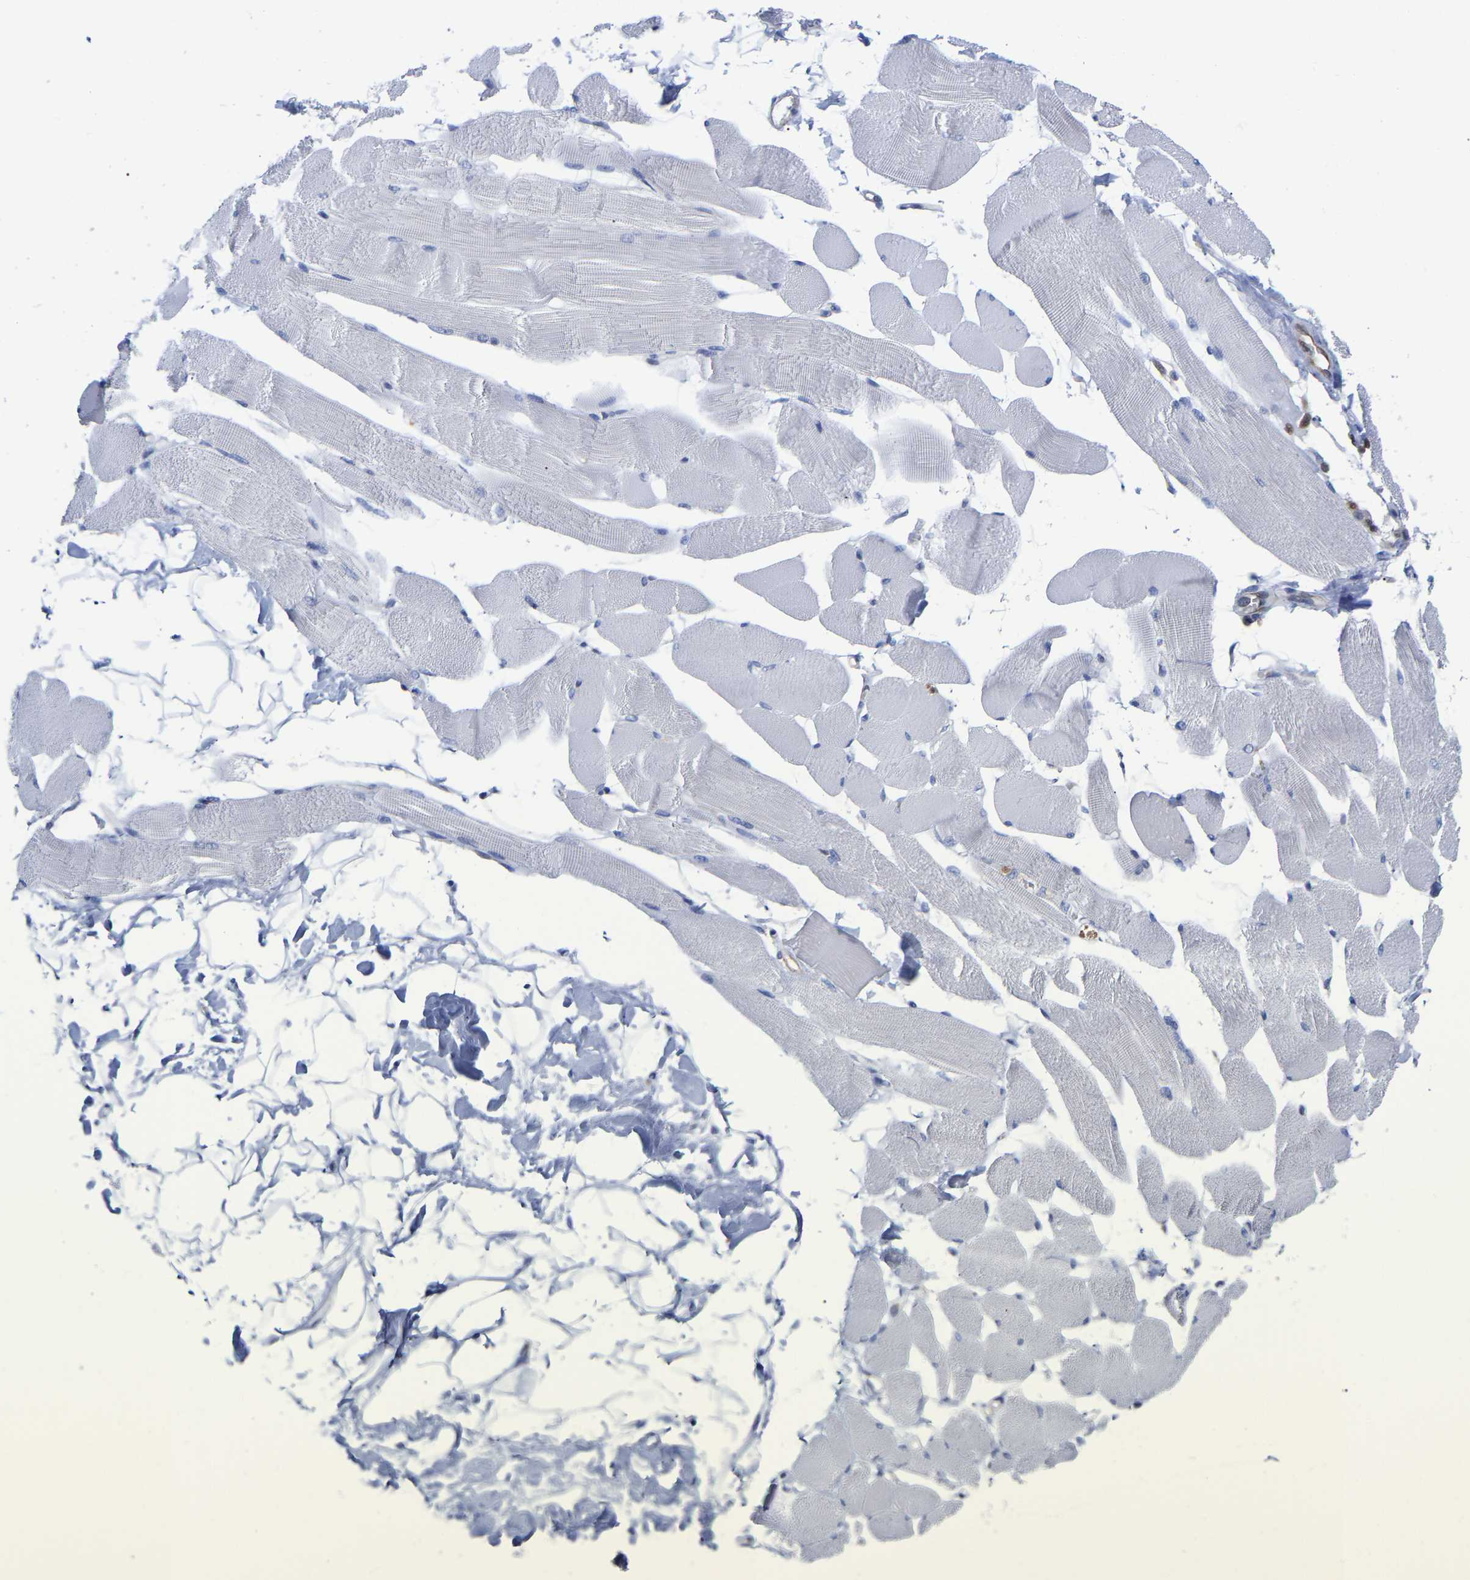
{"staining": {"intensity": "negative", "quantity": "none", "location": "none"}, "tissue": "skeletal muscle", "cell_type": "Myocytes", "image_type": "normal", "snomed": [{"axis": "morphology", "description": "Normal tissue, NOS"}, {"axis": "topography", "description": "Skeletal muscle"}, {"axis": "topography", "description": "Peripheral nerve tissue"}], "caption": "DAB (3,3'-diaminobenzidine) immunohistochemical staining of normal skeletal muscle displays no significant expression in myocytes.", "gene": "GIMAP4", "patient": {"sex": "female", "age": 84}}